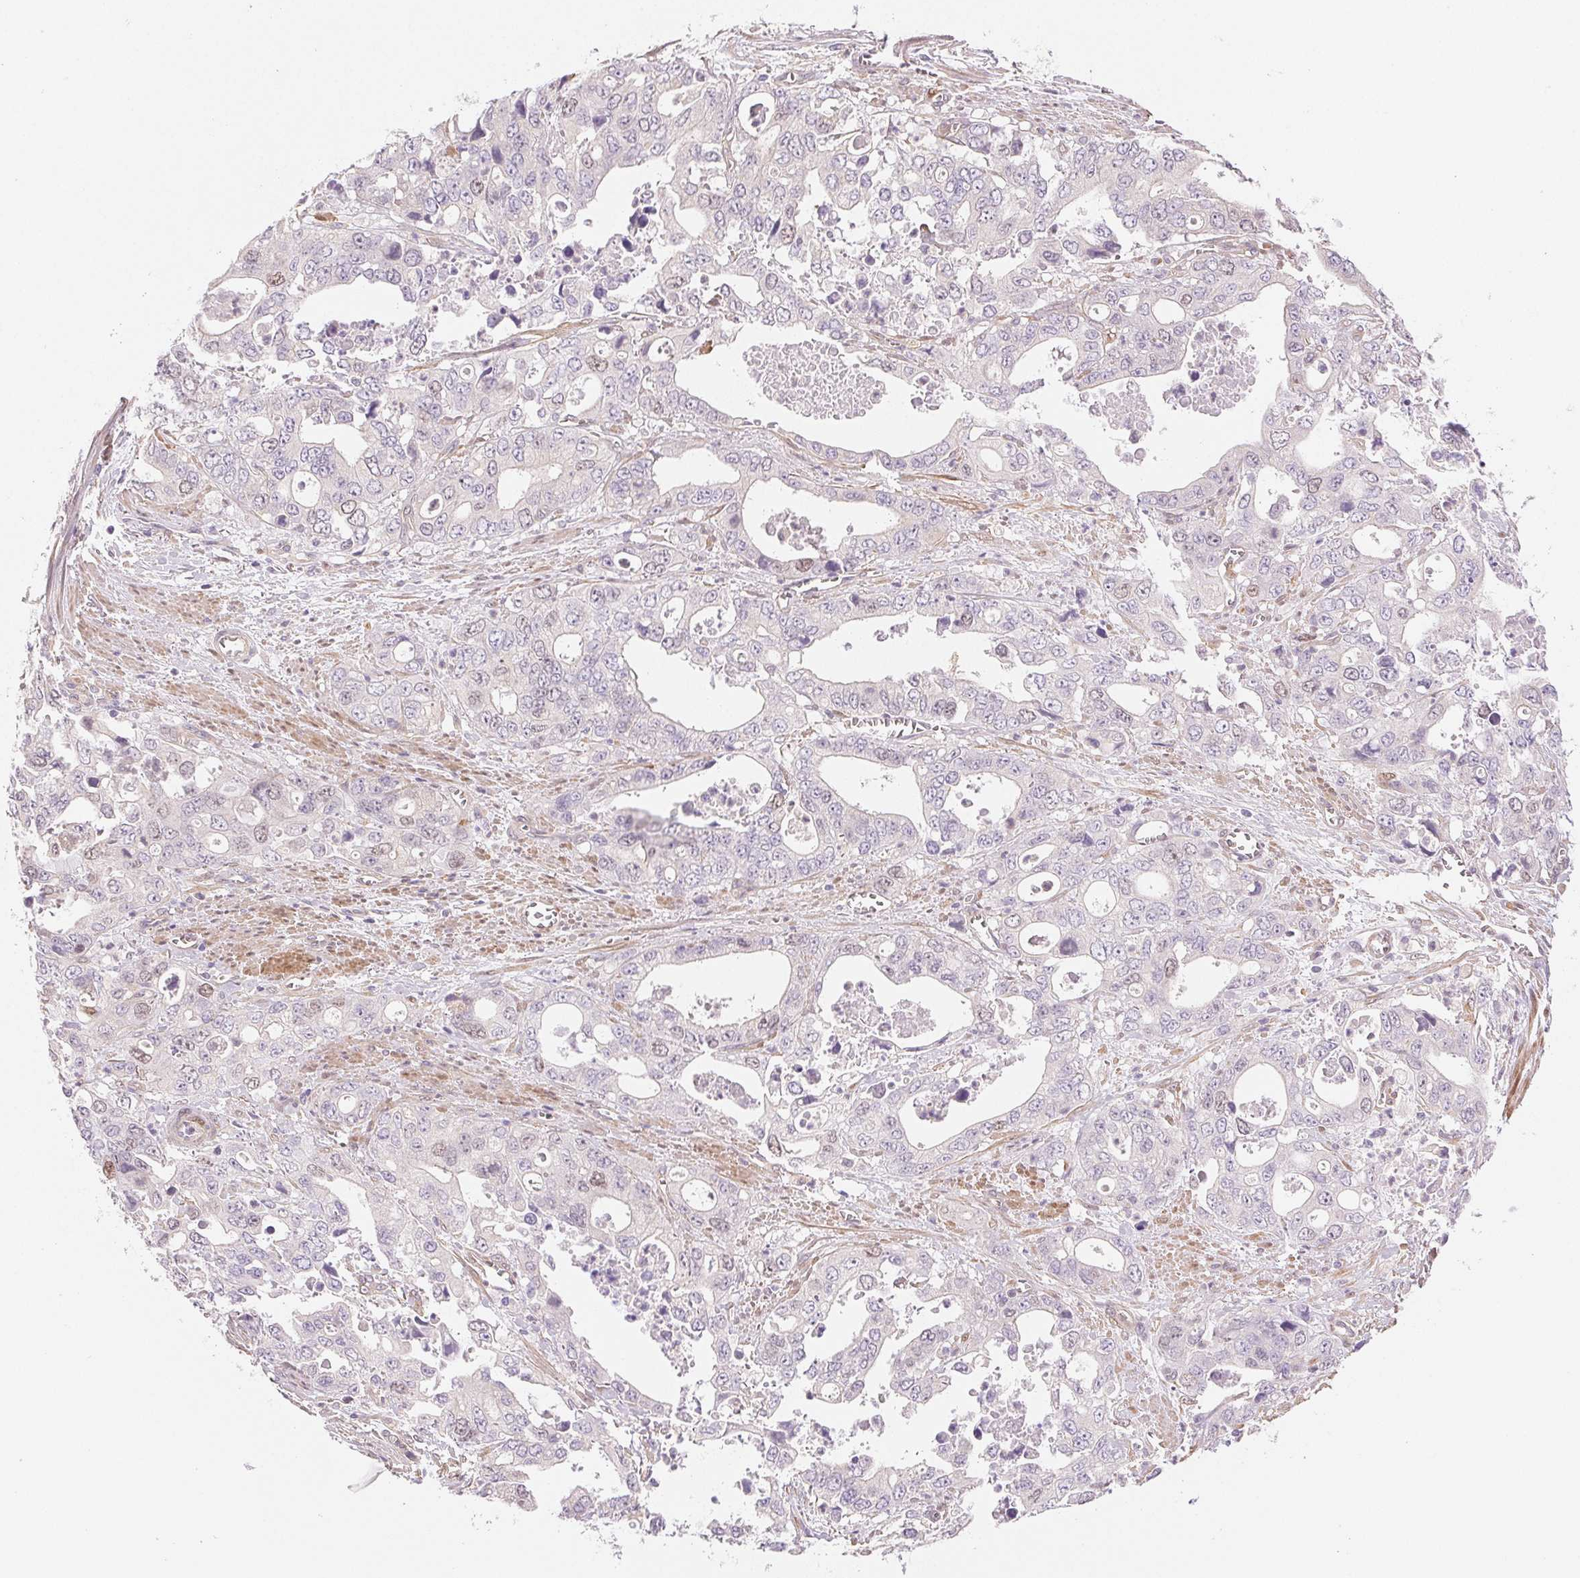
{"staining": {"intensity": "negative", "quantity": "none", "location": "none"}, "tissue": "stomach cancer", "cell_type": "Tumor cells", "image_type": "cancer", "snomed": [{"axis": "morphology", "description": "Adenocarcinoma, NOS"}, {"axis": "topography", "description": "Stomach, upper"}], "caption": "Immunohistochemistry (IHC) histopathology image of neoplastic tissue: stomach adenocarcinoma stained with DAB exhibits no significant protein positivity in tumor cells. The staining was performed using DAB to visualize the protein expression in brown, while the nuclei were stained in blue with hematoxylin (Magnification: 20x).", "gene": "SMTN", "patient": {"sex": "male", "age": 74}}